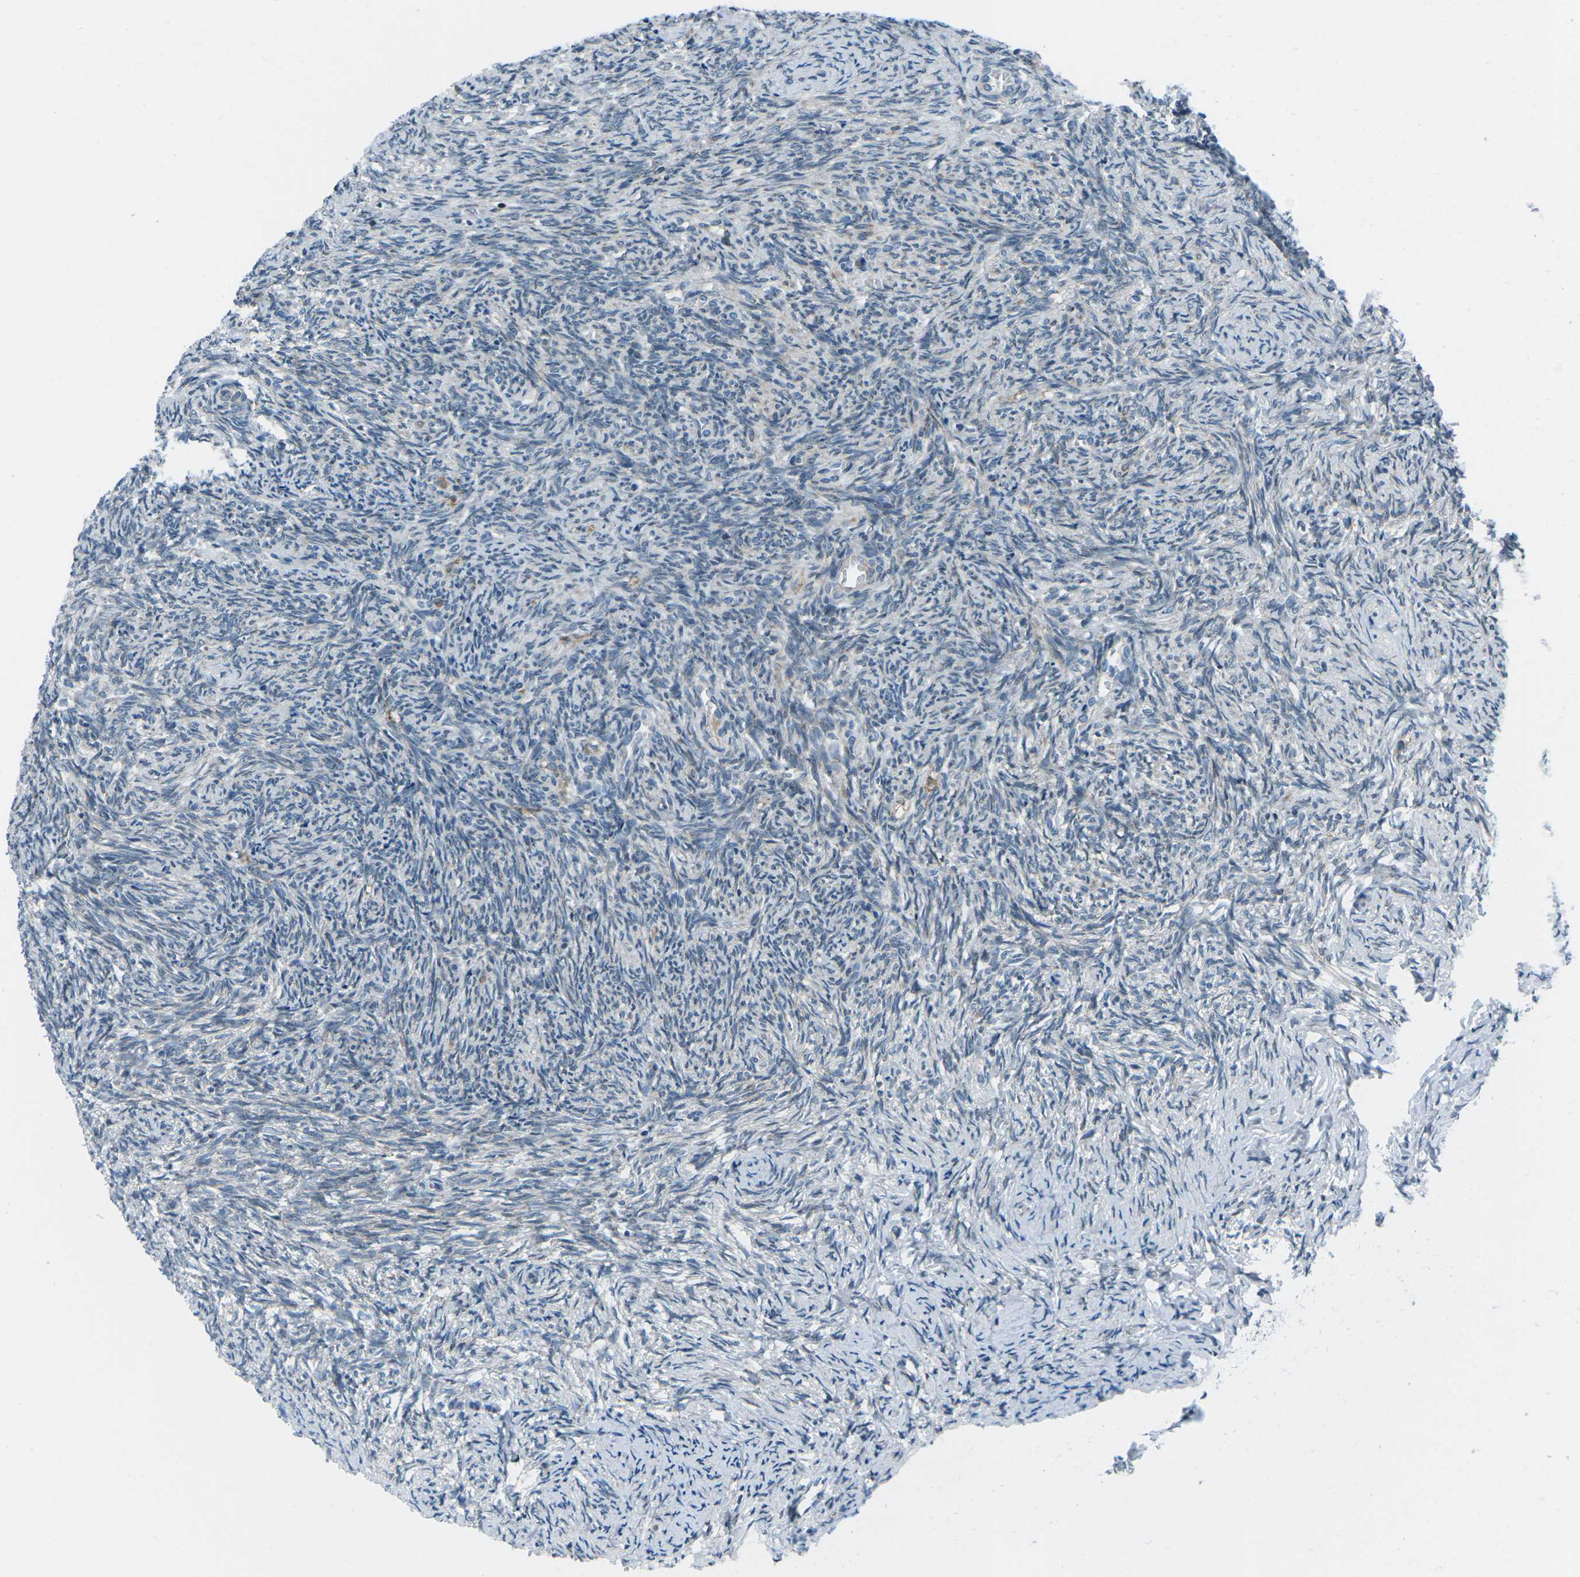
{"staining": {"intensity": "moderate", "quantity": ">75%", "location": "cytoplasmic/membranous"}, "tissue": "ovary", "cell_type": "Follicle cells", "image_type": "normal", "snomed": [{"axis": "morphology", "description": "Normal tissue, NOS"}, {"axis": "topography", "description": "Ovary"}], "caption": "The histopathology image demonstrates a brown stain indicating the presence of a protein in the cytoplasmic/membranous of follicle cells in ovary.", "gene": "RFESD", "patient": {"sex": "female", "age": 41}}